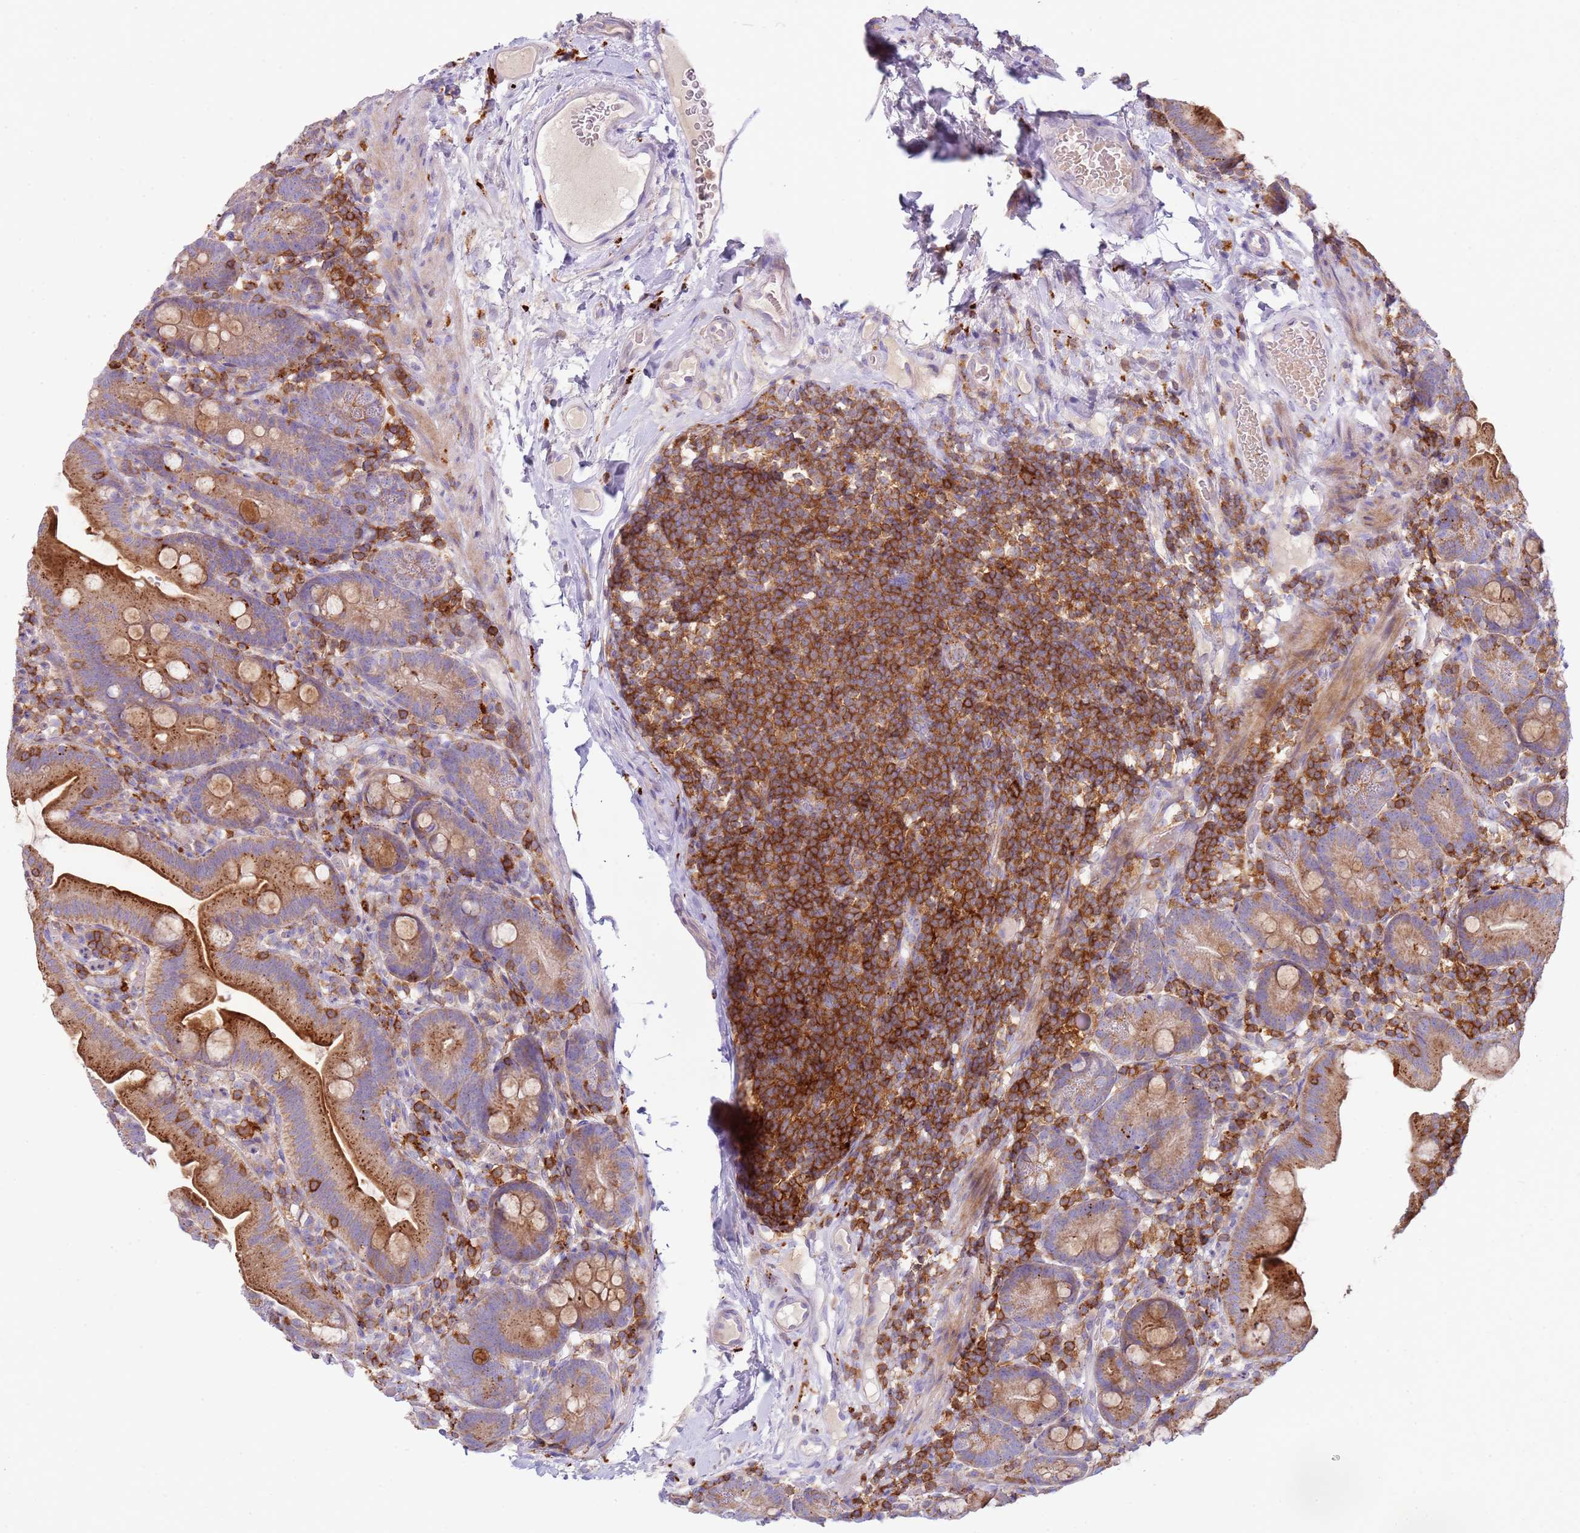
{"staining": {"intensity": "strong", "quantity": ">75%", "location": "cytoplasmic/membranous"}, "tissue": "small intestine", "cell_type": "Glandular cells", "image_type": "normal", "snomed": [{"axis": "morphology", "description": "Normal tissue, NOS"}, {"axis": "topography", "description": "Small intestine"}], "caption": "Small intestine stained with immunohistochemistry demonstrates strong cytoplasmic/membranous staining in approximately >75% of glandular cells. Immunohistochemistry stains the protein of interest in brown and the nuclei are stained blue.", "gene": "TTPAL", "patient": {"sex": "female", "age": 68}}